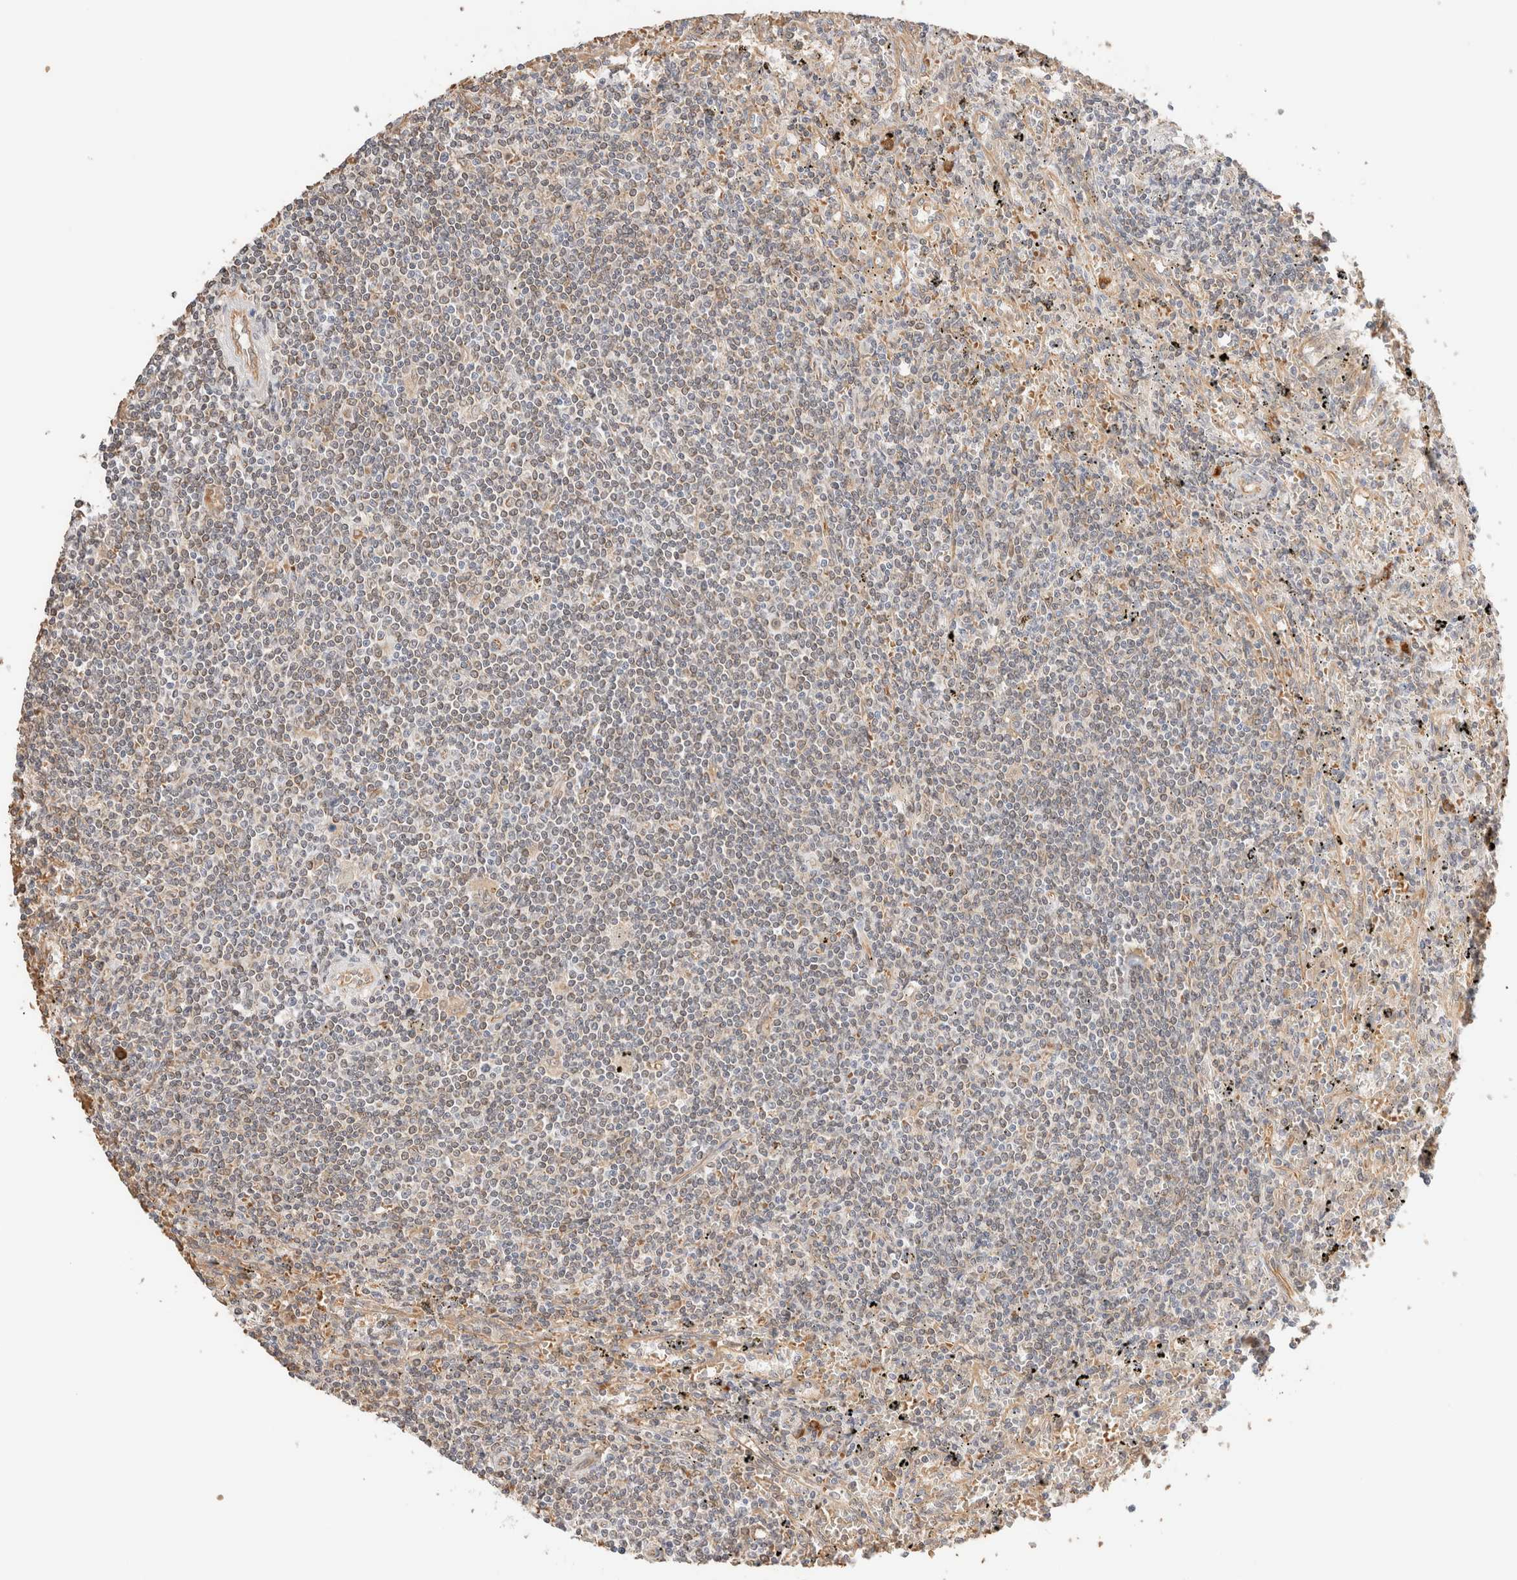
{"staining": {"intensity": "weak", "quantity": "<25%", "location": "nuclear"}, "tissue": "lymphoma", "cell_type": "Tumor cells", "image_type": "cancer", "snomed": [{"axis": "morphology", "description": "Malignant lymphoma, non-Hodgkin's type, Low grade"}, {"axis": "topography", "description": "Spleen"}], "caption": "IHC image of human lymphoma stained for a protein (brown), which demonstrates no staining in tumor cells.", "gene": "SYVN1", "patient": {"sex": "male", "age": 76}}